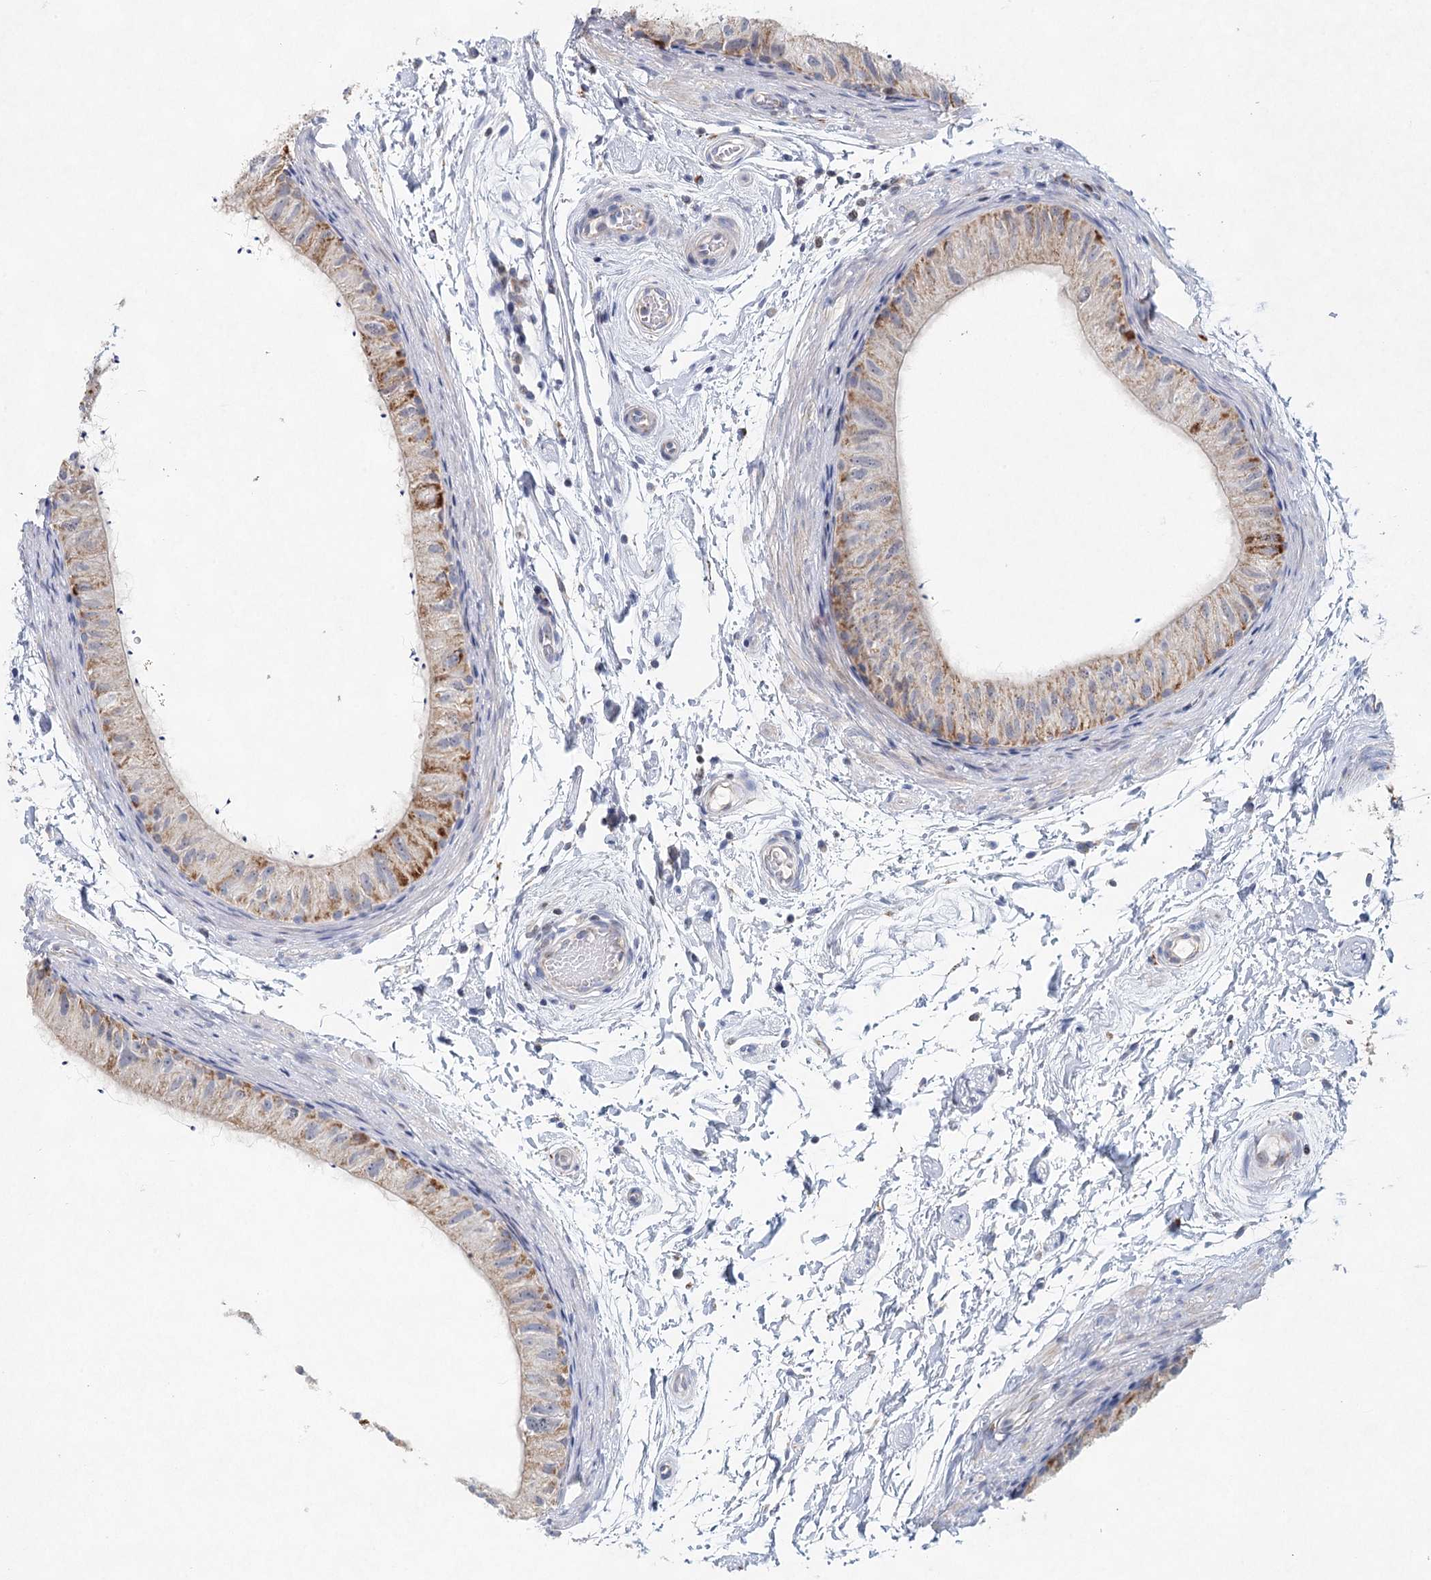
{"staining": {"intensity": "moderate", "quantity": "<25%", "location": "cytoplasmic/membranous"}, "tissue": "epididymis", "cell_type": "Glandular cells", "image_type": "normal", "snomed": [{"axis": "morphology", "description": "Normal tissue, NOS"}, {"axis": "topography", "description": "Epididymis"}], "caption": "Immunohistochemistry (IHC) of benign human epididymis reveals low levels of moderate cytoplasmic/membranous positivity in approximately <25% of glandular cells.", "gene": "XPO6", "patient": {"sex": "male", "age": 50}}